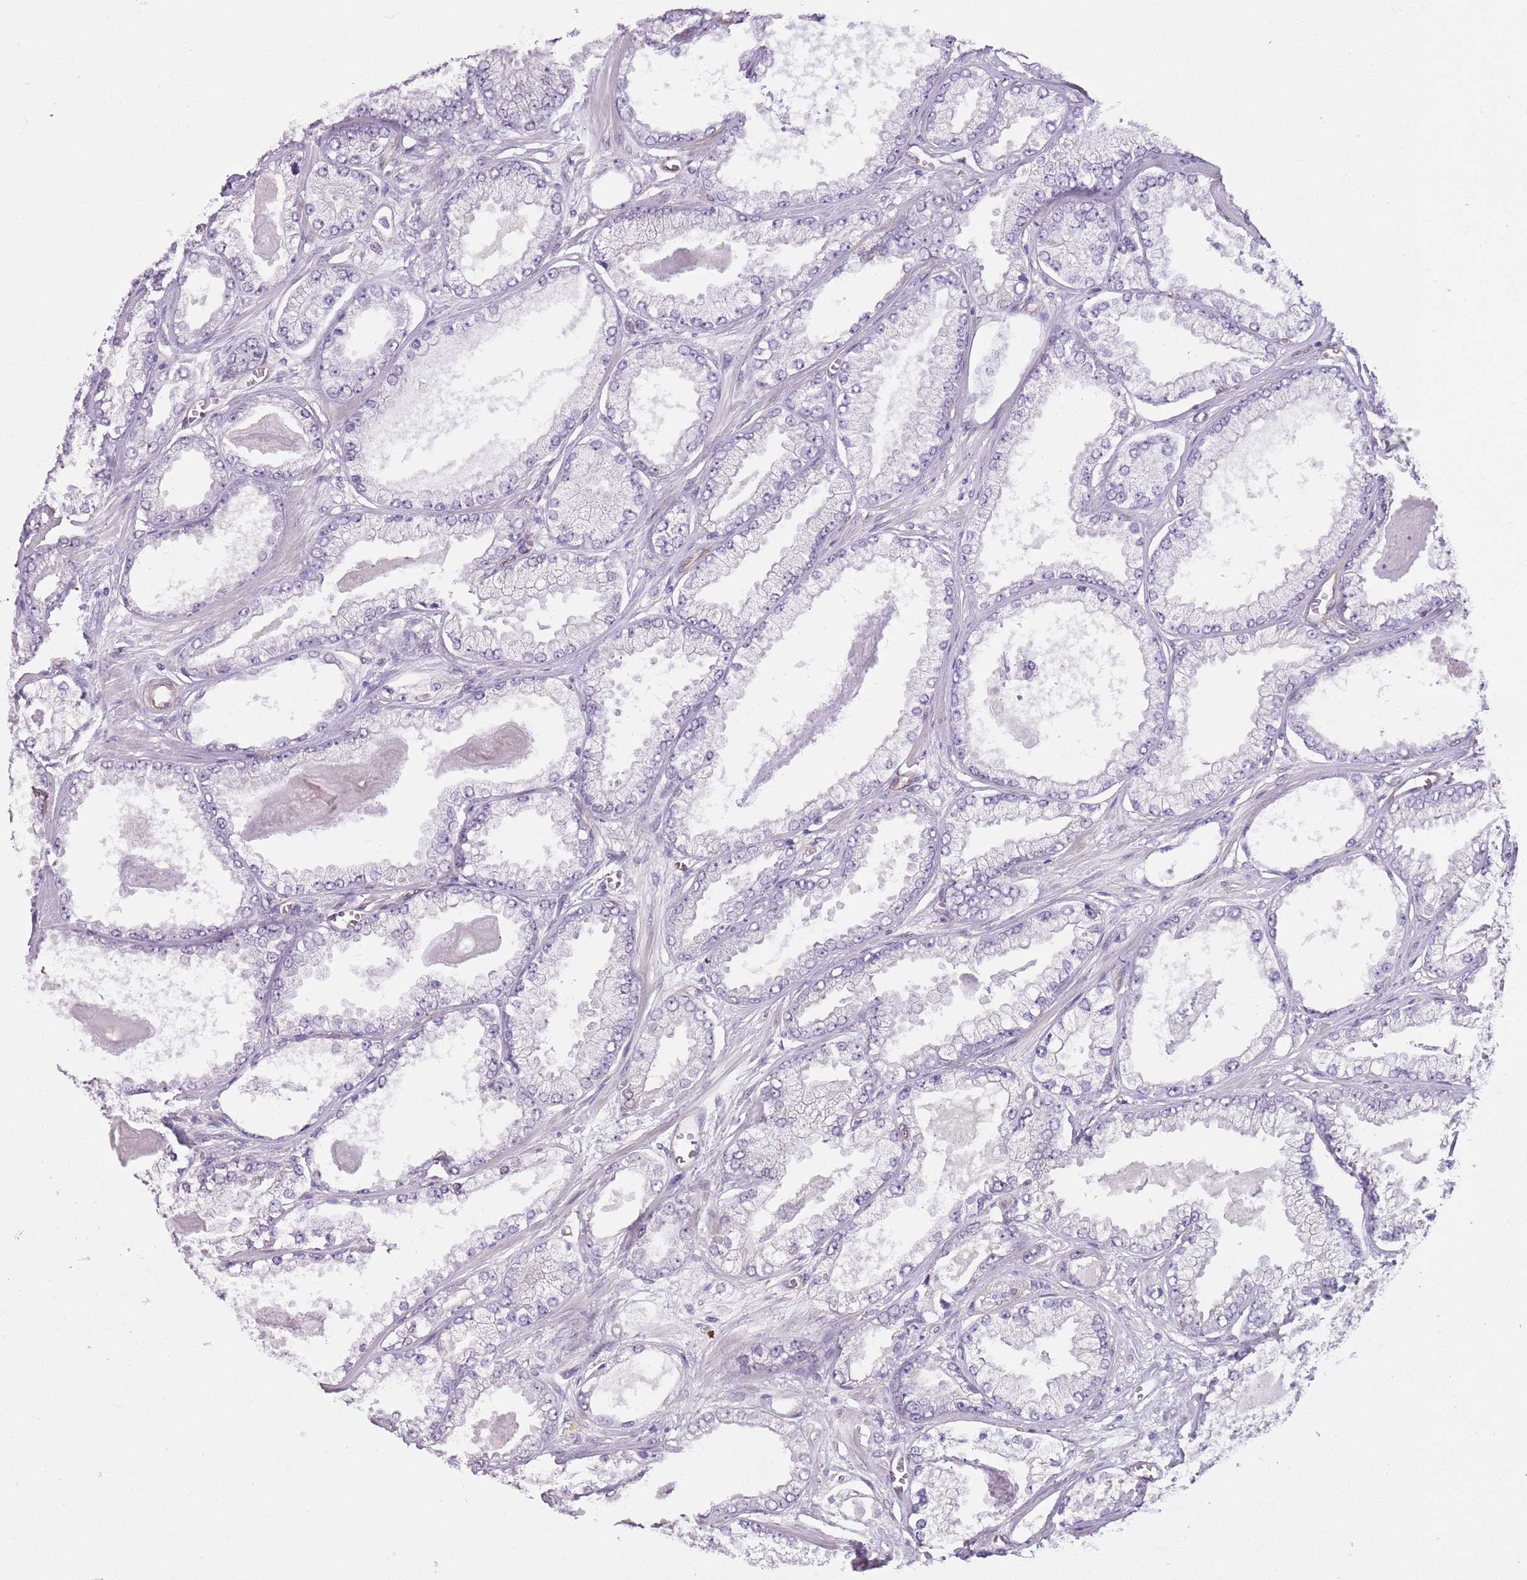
{"staining": {"intensity": "negative", "quantity": "none", "location": "none"}, "tissue": "prostate cancer", "cell_type": "Tumor cells", "image_type": "cancer", "snomed": [{"axis": "morphology", "description": "Adenocarcinoma, Low grade"}, {"axis": "topography", "description": "Prostate"}], "caption": "This is an immunohistochemistry image of prostate cancer. There is no positivity in tumor cells.", "gene": "CREBZF", "patient": {"sex": "male", "age": 64}}